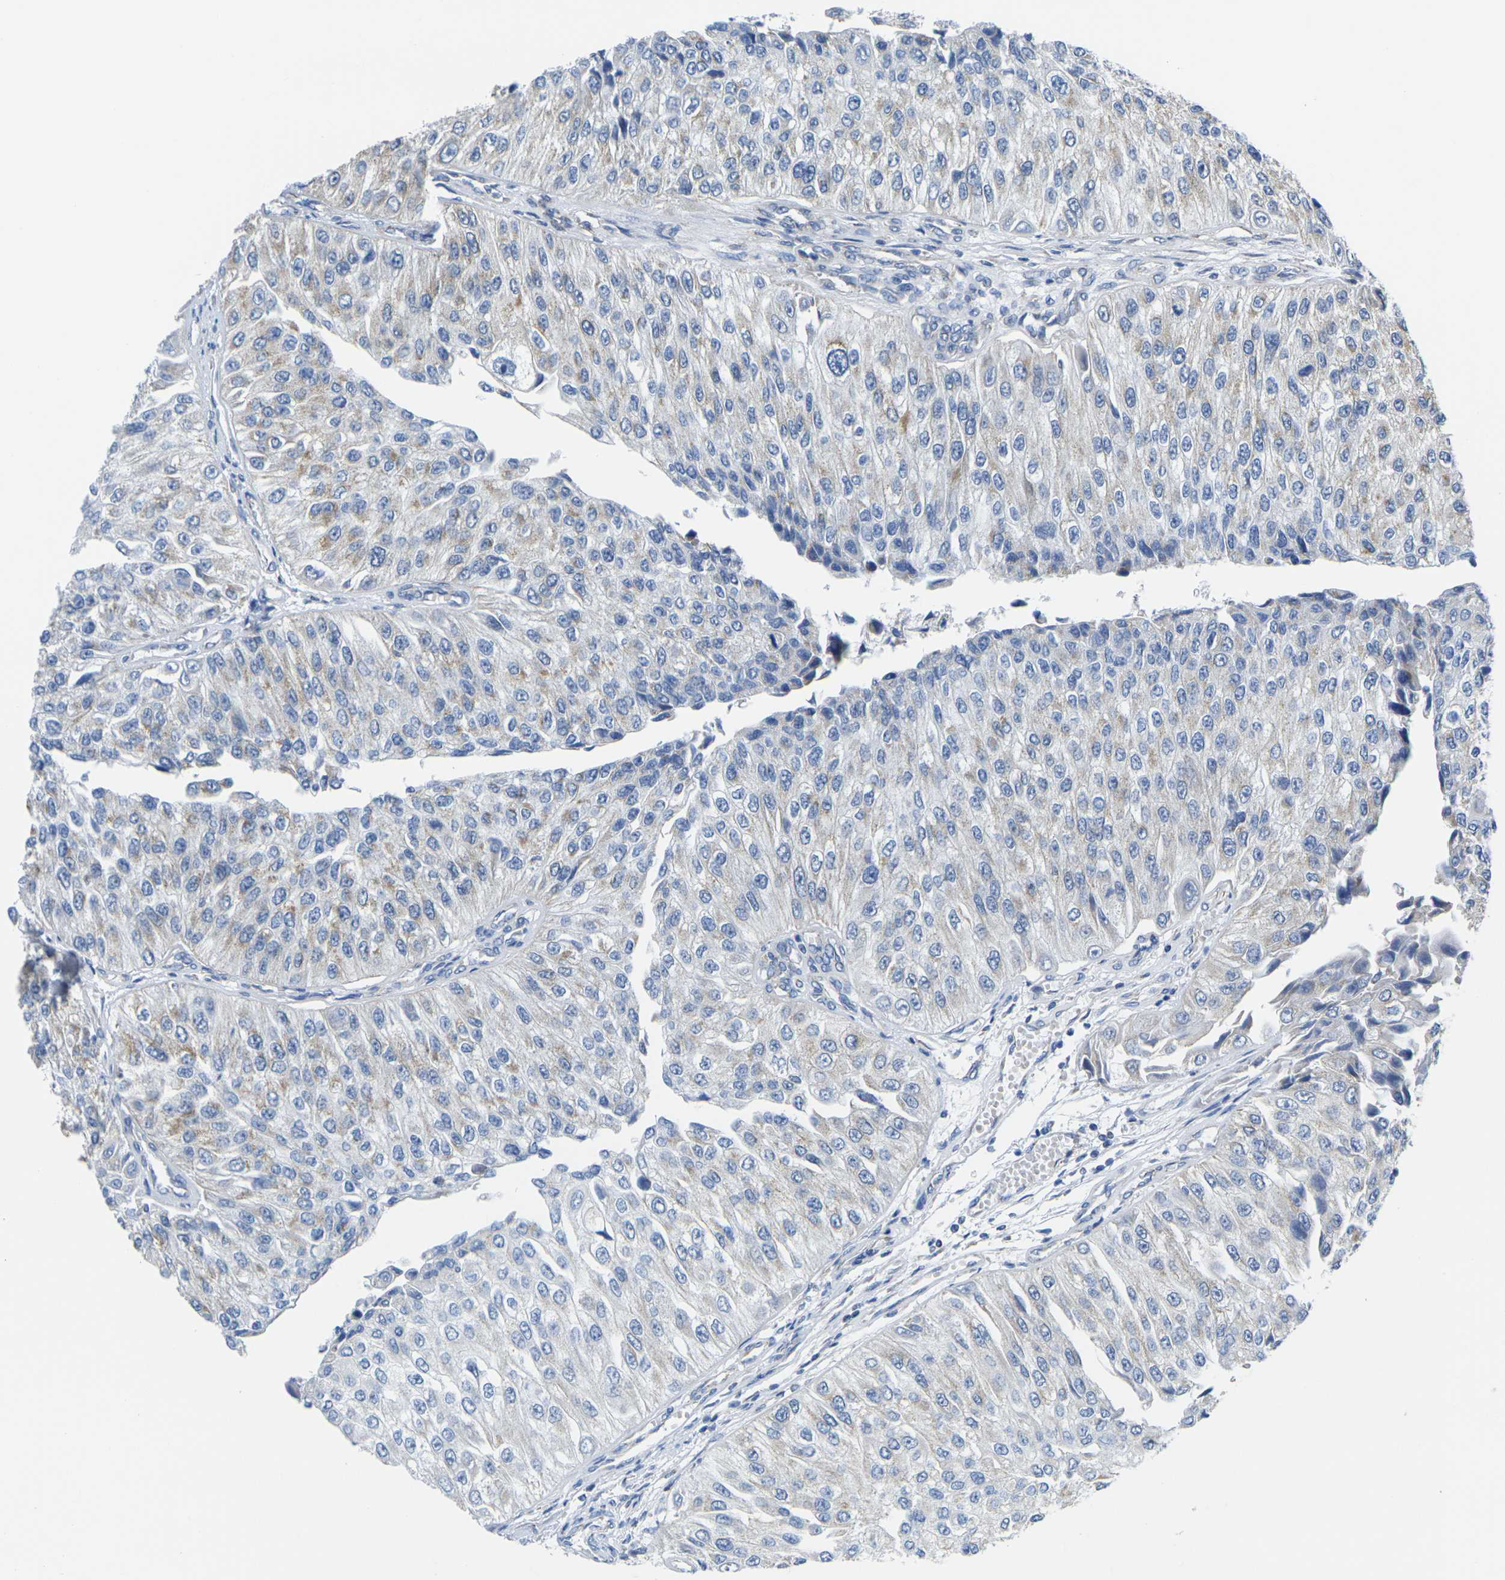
{"staining": {"intensity": "moderate", "quantity": "<25%", "location": "cytoplasmic/membranous"}, "tissue": "urothelial cancer", "cell_type": "Tumor cells", "image_type": "cancer", "snomed": [{"axis": "morphology", "description": "Urothelial carcinoma, High grade"}, {"axis": "topography", "description": "Kidney"}, {"axis": "topography", "description": "Urinary bladder"}], "caption": "IHC photomicrograph of human high-grade urothelial carcinoma stained for a protein (brown), which displays low levels of moderate cytoplasmic/membranous expression in approximately <25% of tumor cells.", "gene": "TMEM204", "patient": {"sex": "male", "age": 77}}